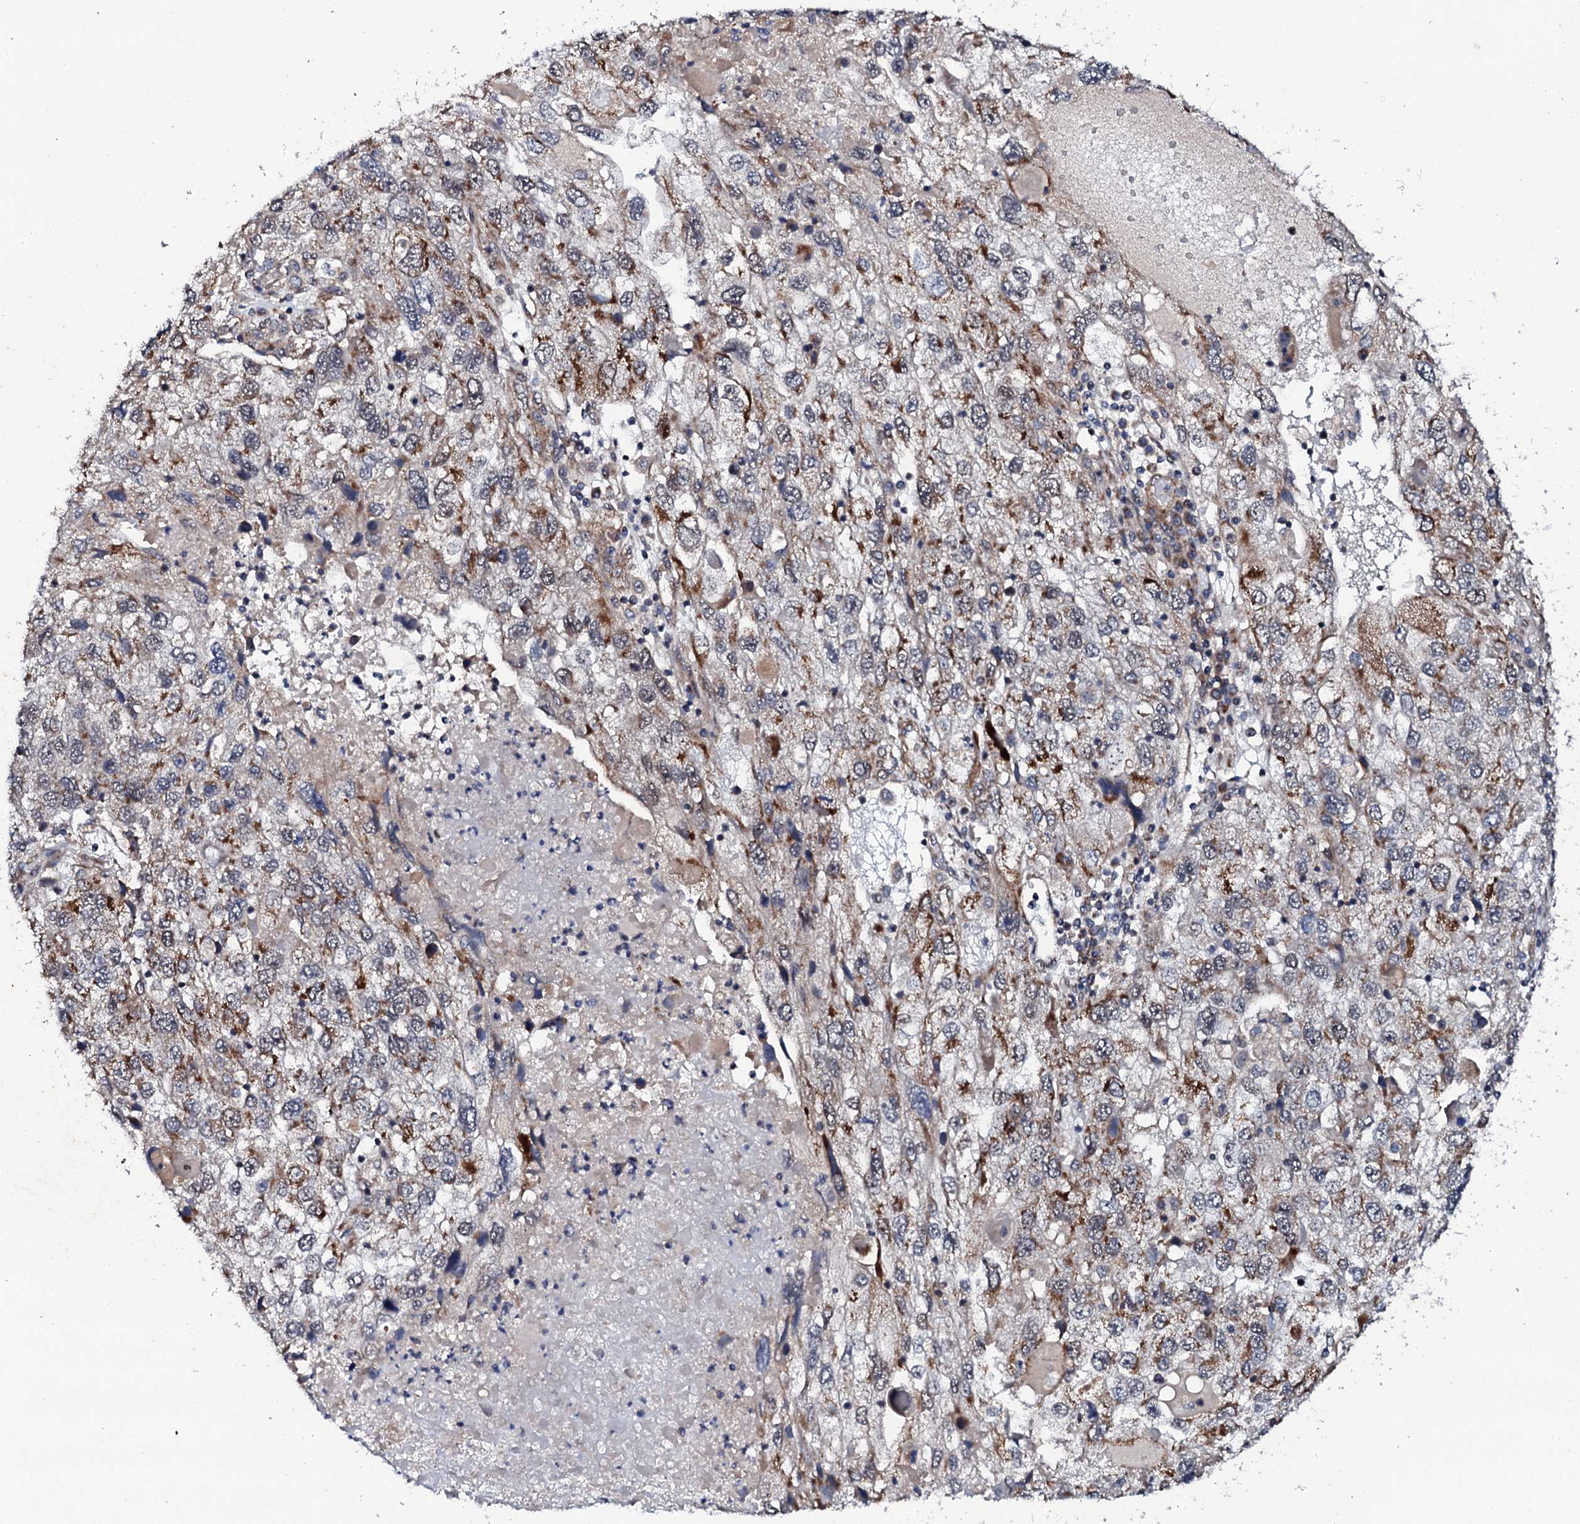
{"staining": {"intensity": "moderate", "quantity": "25%-75%", "location": "cytoplasmic/membranous"}, "tissue": "endometrial cancer", "cell_type": "Tumor cells", "image_type": "cancer", "snomed": [{"axis": "morphology", "description": "Adenocarcinoma, NOS"}, {"axis": "topography", "description": "Endometrium"}], "caption": "An image of human endometrial adenocarcinoma stained for a protein displays moderate cytoplasmic/membranous brown staining in tumor cells. The staining is performed using DAB (3,3'-diaminobenzidine) brown chromogen to label protein expression. The nuclei are counter-stained blue using hematoxylin.", "gene": "MTIF3", "patient": {"sex": "female", "age": 49}}